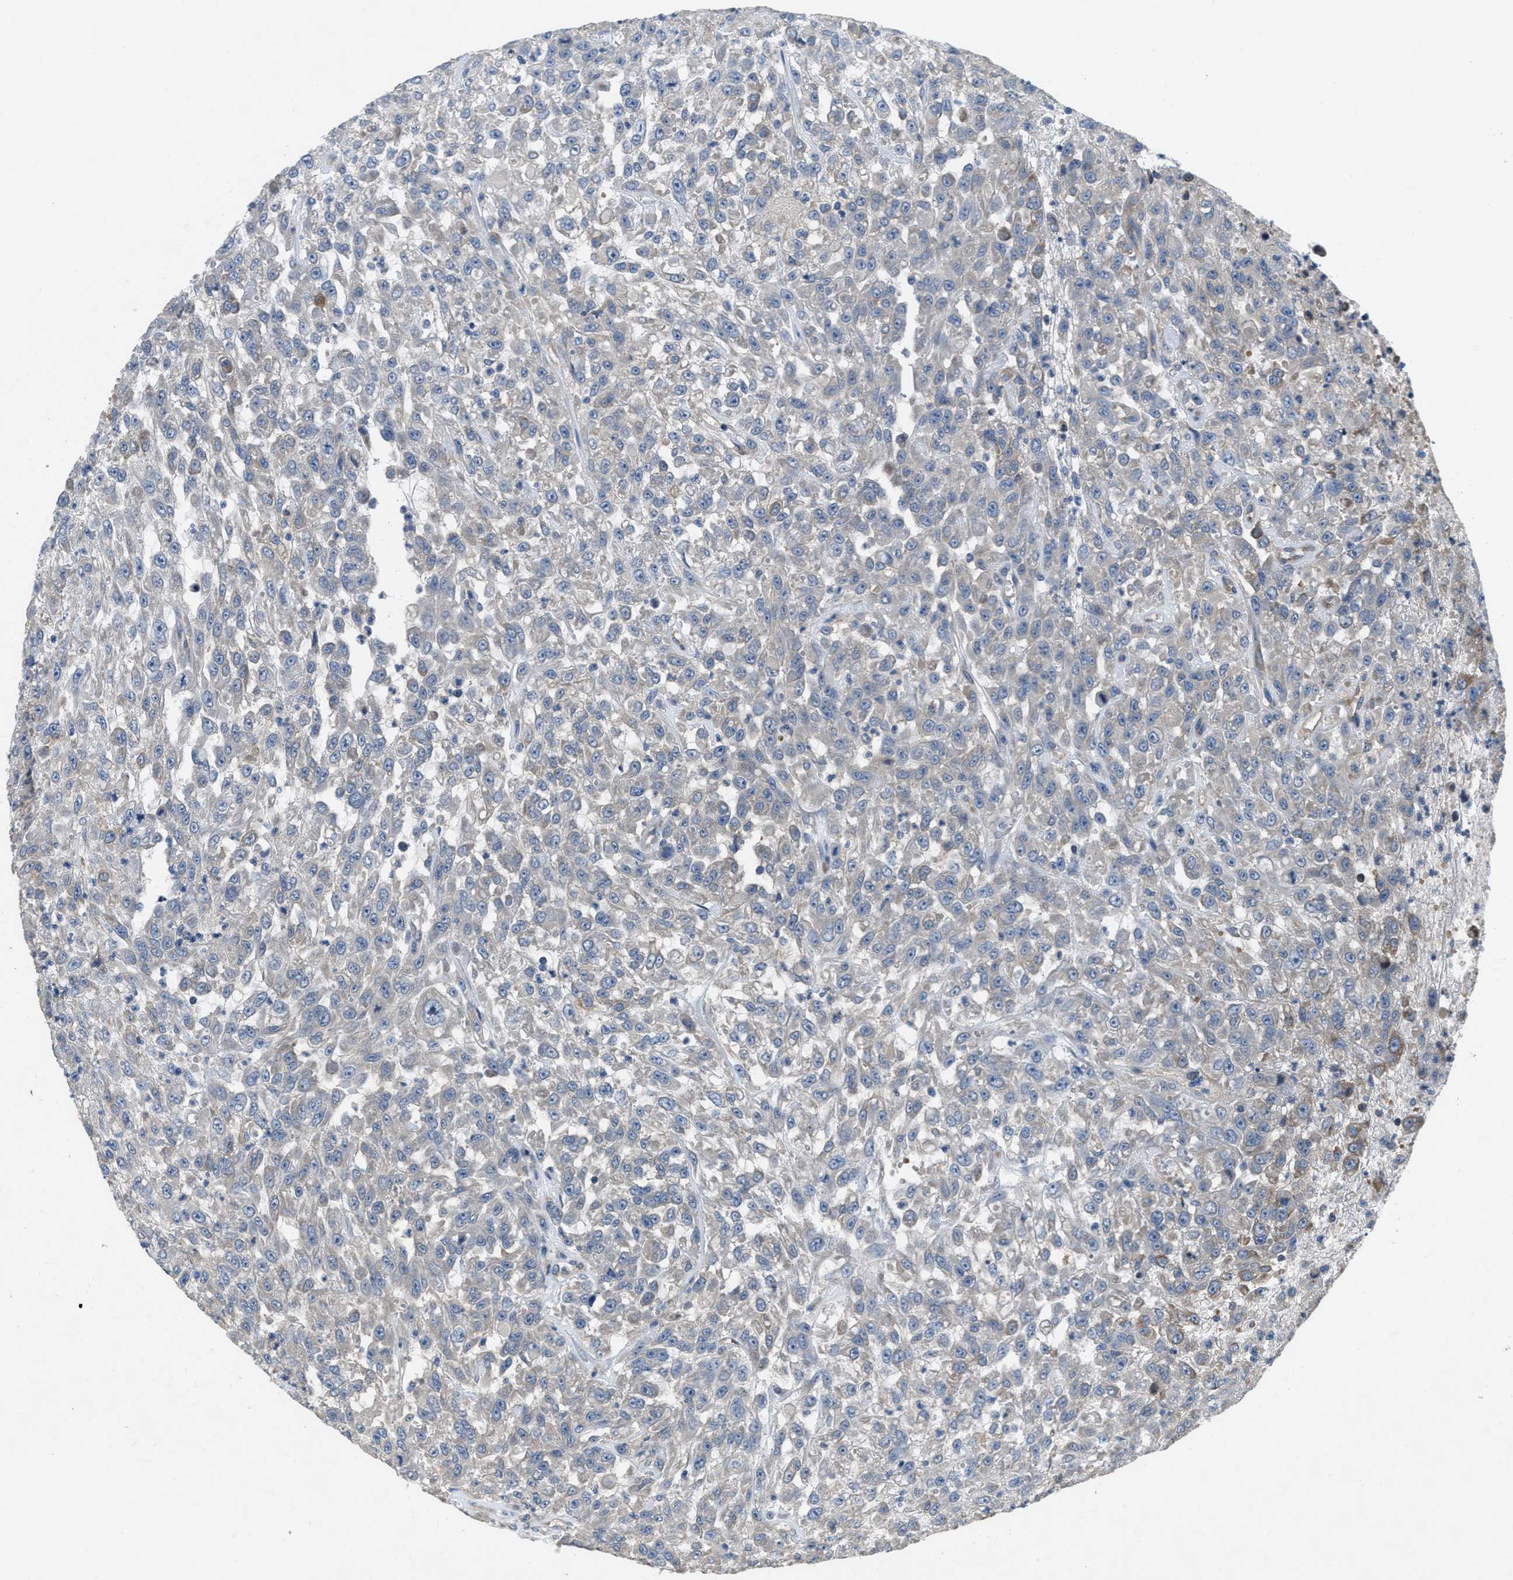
{"staining": {"intensity": "negative", "quantity": "none", "location": "none"}, "tissue": "urothelial cancer", "cell_type": "Tumor cells", "image_type": "cancer", "snomed": [{"axis": "morphology", "description": "Urothelial carcinoma, High grade"}, {"axis": "topography", "description": "Urinary bladder"}], "caption": "IHC image of urothelial cancer stained for a protein (brown), which shows no expression in tumor cells.", "gene": "DGKE", "patient": {"sex": "male", "age": 46}}